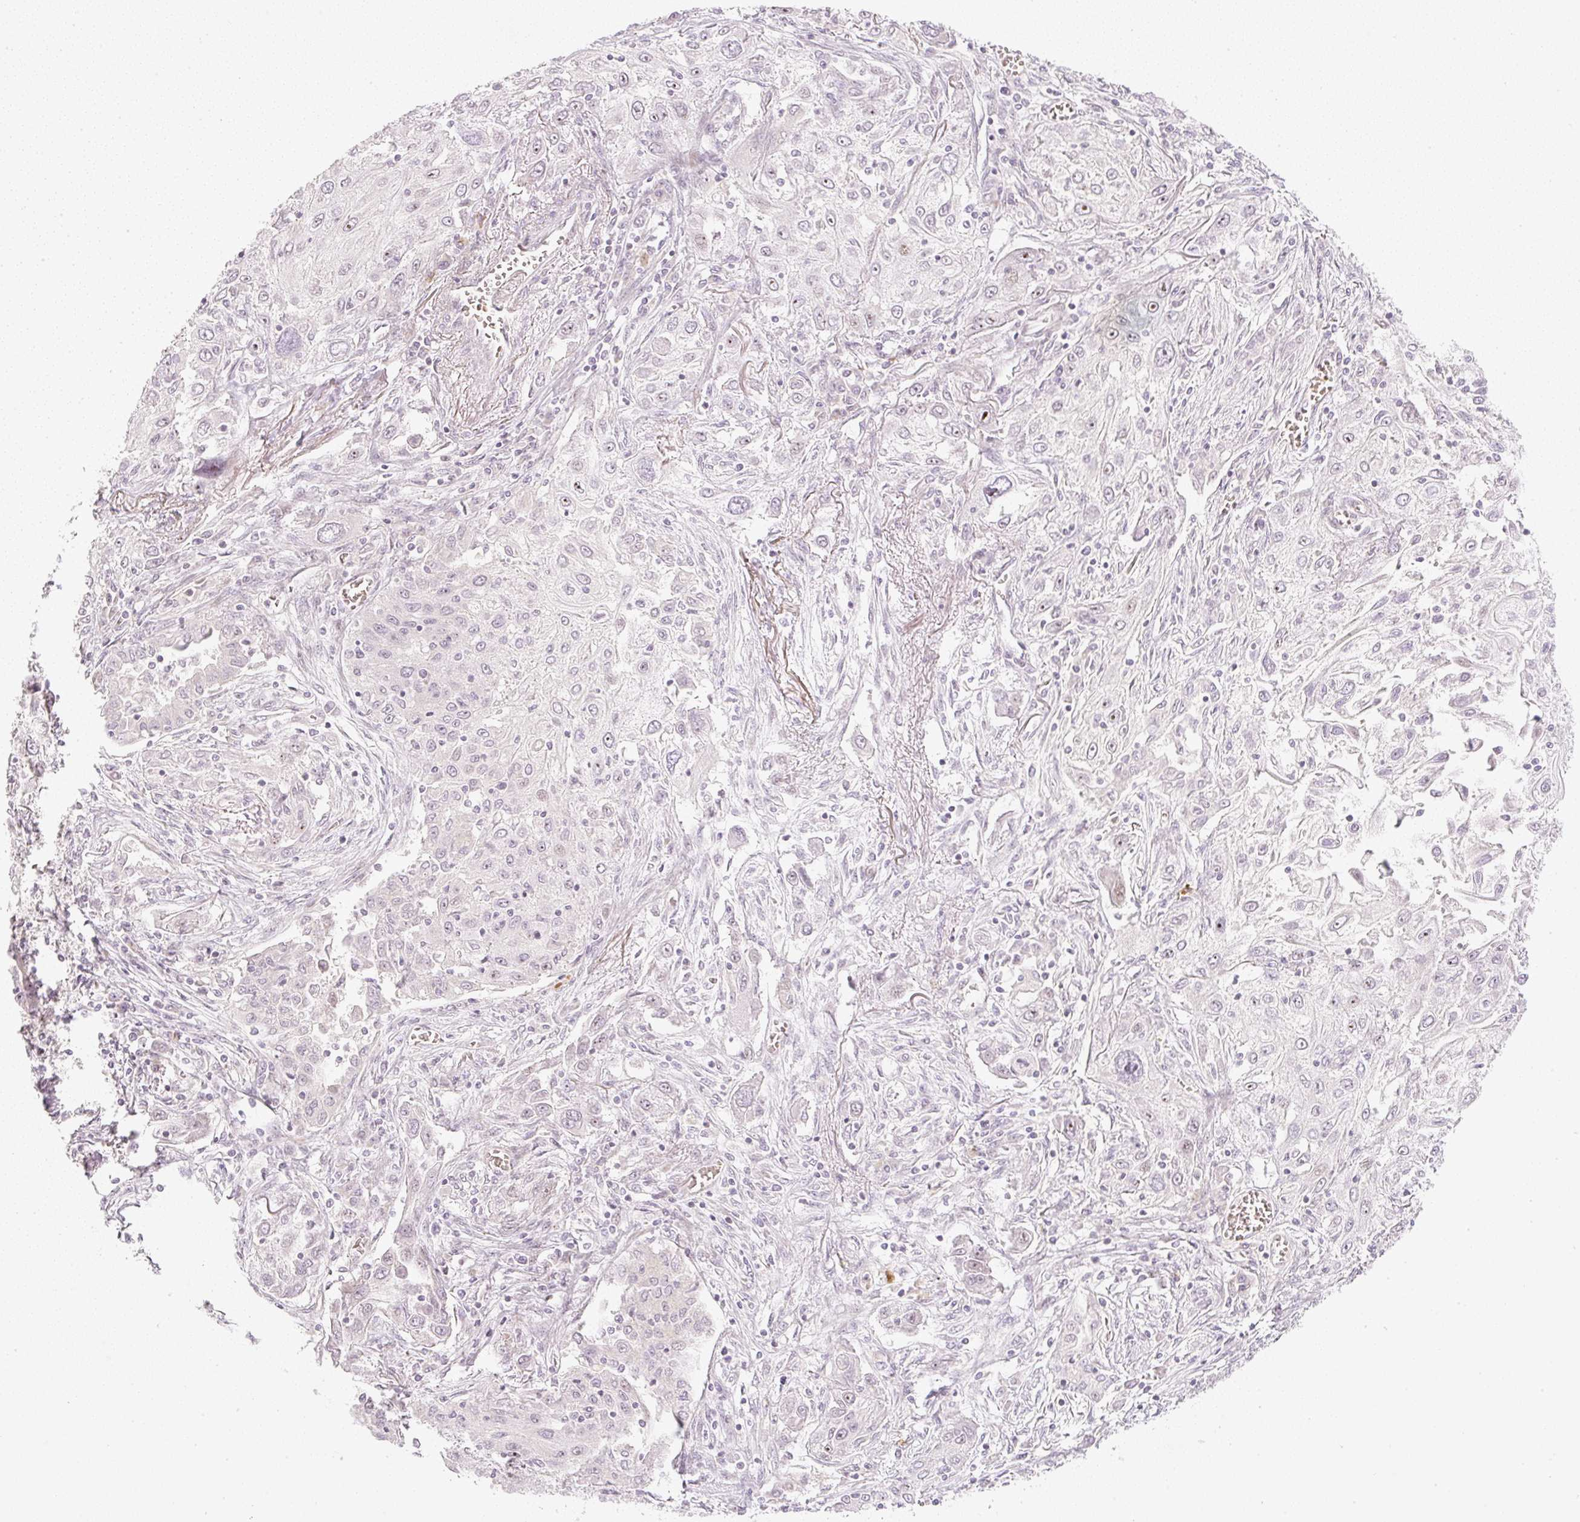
{"staining": {"intensity": "weak", "quantity": "<25%", "location": "nuclear"}, "tissue": "lung cancer", "cell_type": "Tumor cells", "image_type": "cancer", "snomed": [{"axis": "morphology", "description": "Squamous cell carcinoma, NOS"}, {"axis": "topography", "description": "Lung"}], "caption": "Histopathology image shows no protein positivity in tumor cells of squamous cell carcinoma (lung) tissue.", "gene": "AAR2", "patient": {"sex": "female", "age": 69}}